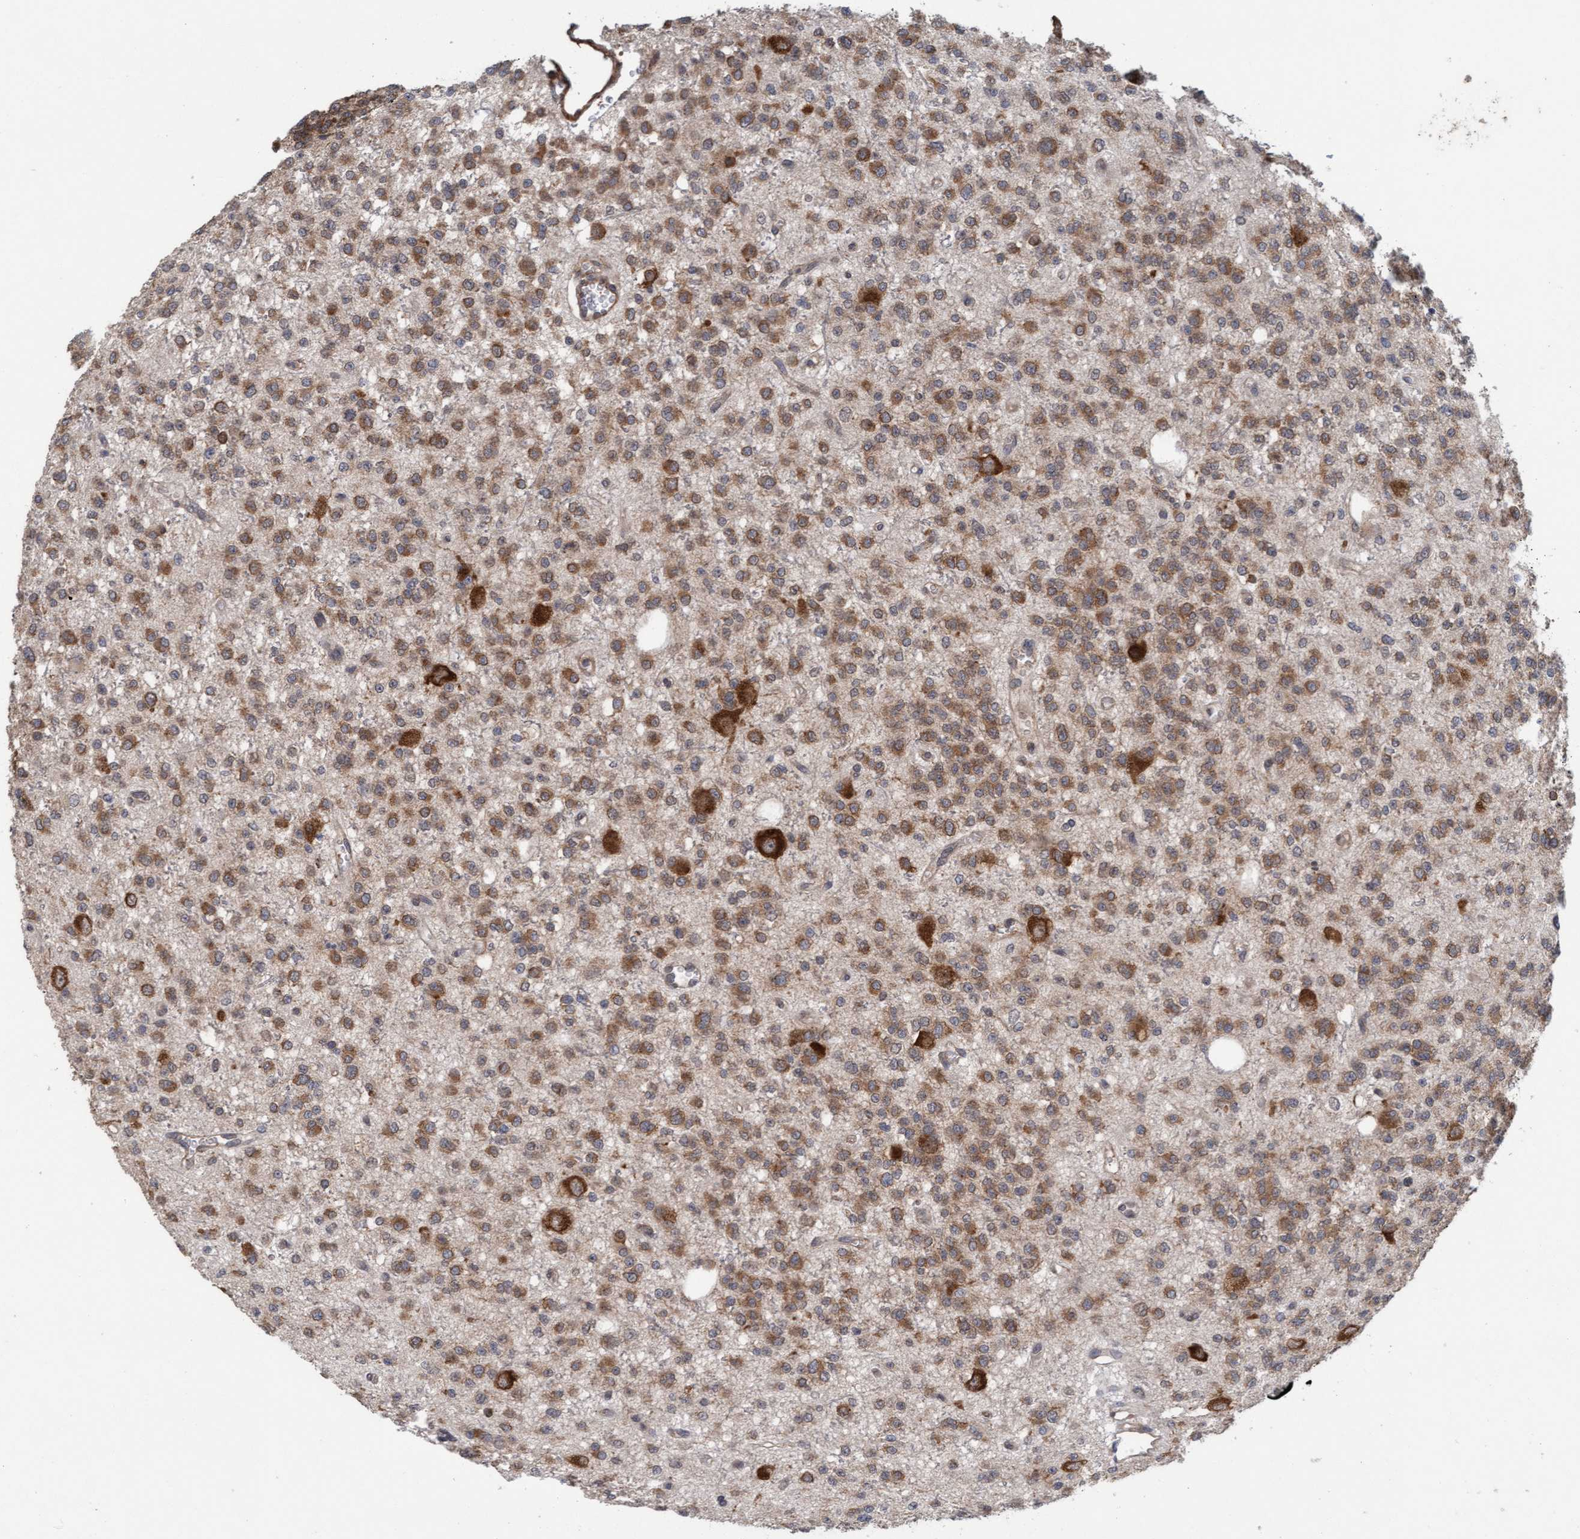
{"staining": {"intensity": "moderate", "quantity": ">75%", "location": "cytoplasmic/membranous"}, "tissue": "glioma", "cell_type": "Tumor cells", "image_type": "cancer", "snomed": [{"axis": "morphology", "description": "Glioma, malignant, Low grade"}, {"axis": "topography", "description": "Brain"}], "caption": "Immunohistochemistry (IHC) photomicrograph of human glioma stained for a protein (brown), which reveals medium levels of moderate cytoplasmic/membranous staining in about >75% of tumor cells.", "gene": "FXR2", "patient": {"sex": "male", "age": 38}}